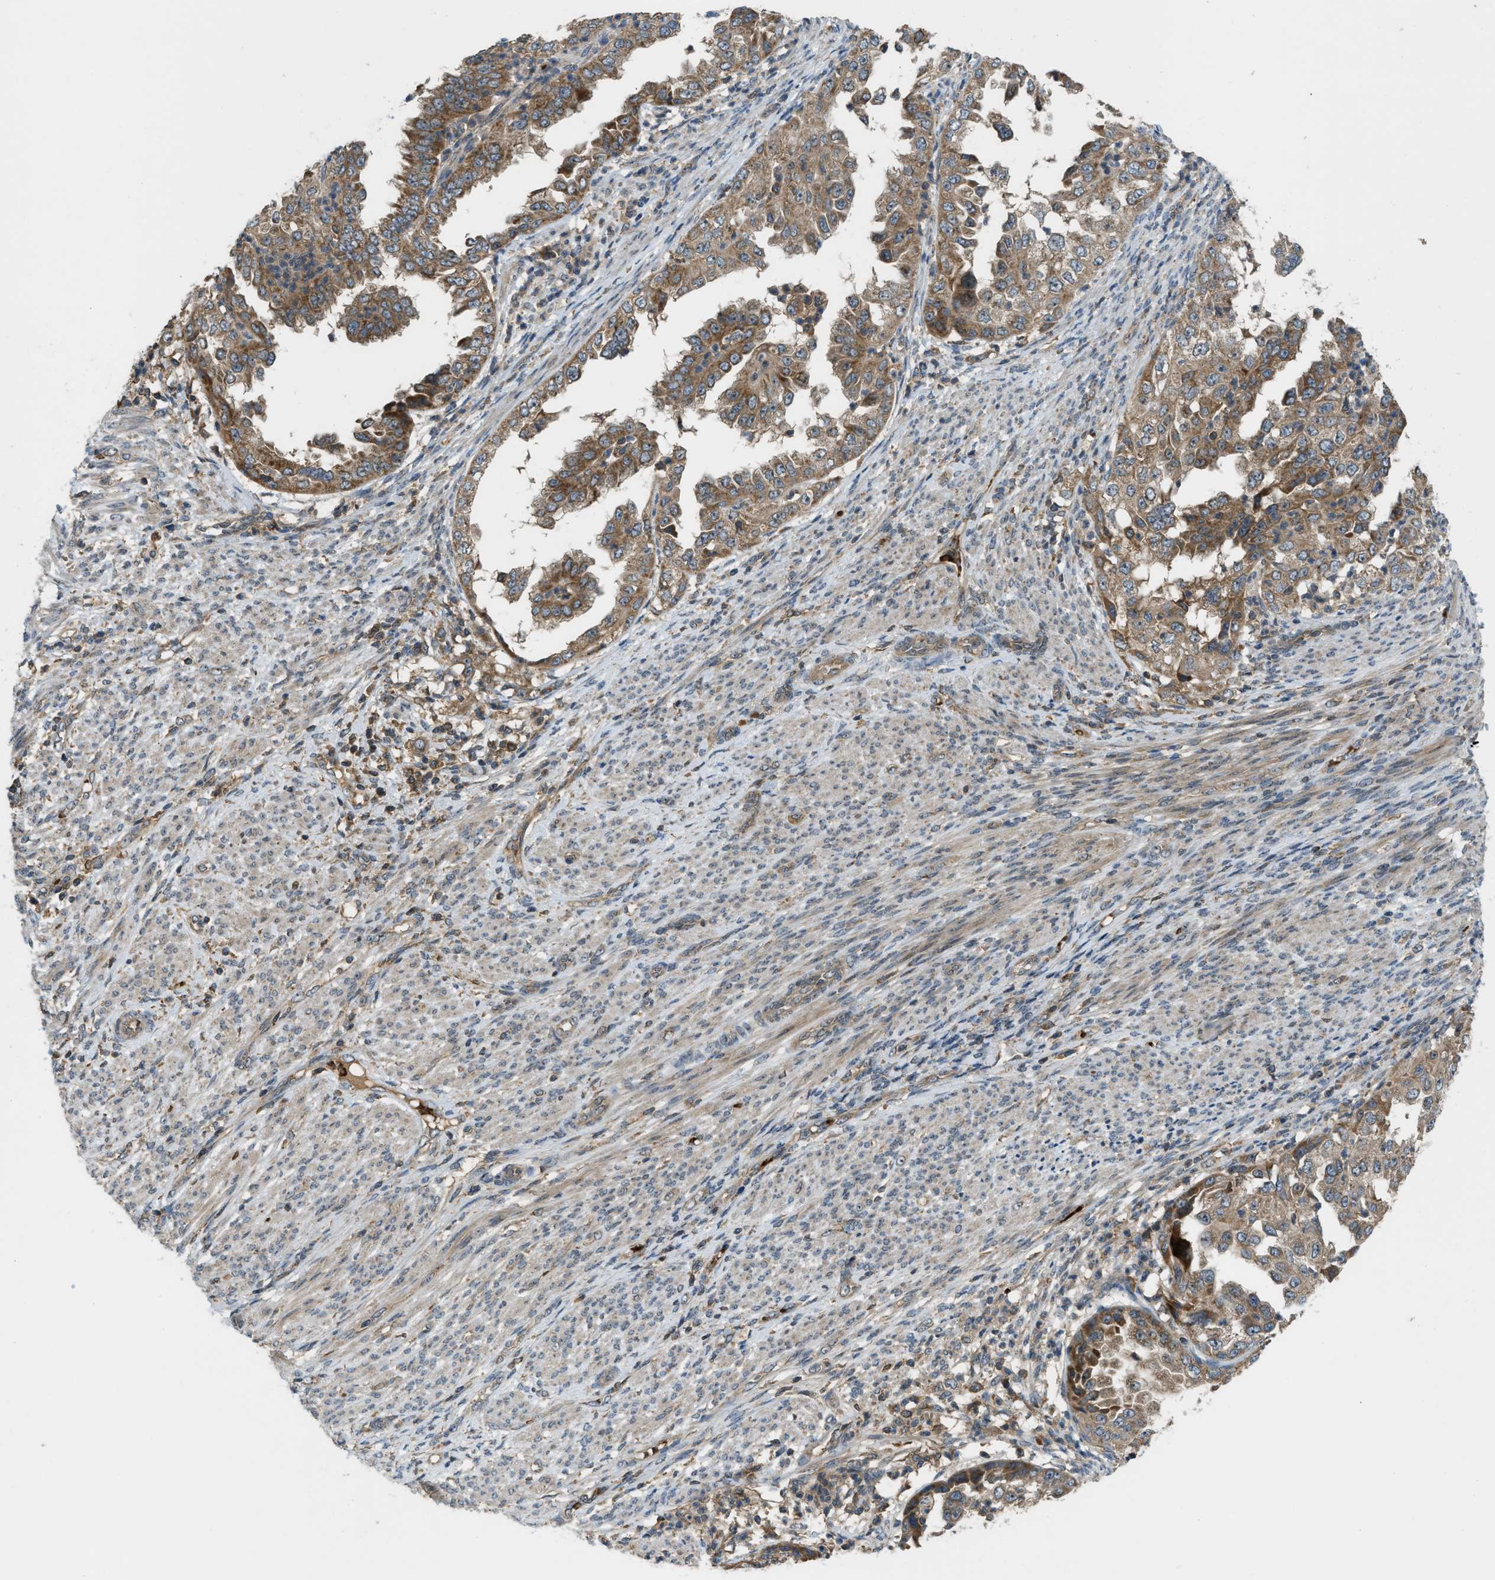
{"staining": {"intensity": "moderate", "quantity": ">75%", "location": "cytoplasmic/membranous"}, "tissue": "endometrial cancer", "cell_type": "Tumor cells", "image_type": "cancer", "snomed": [{"axis": "morphology", "description": "Adenocarcinoma, NOS"}, {"axis": "topography", "description": "Endometrium"}], "caption": "IHC micrograph of endometrial cancer stained for a protein (brown), which shows medium levels of moderate cytoplasmic/membranous staining in approximately >75% of tumor cells.", "gene": "ZNF71", "patient": {"sex": "female", "age": 85}}